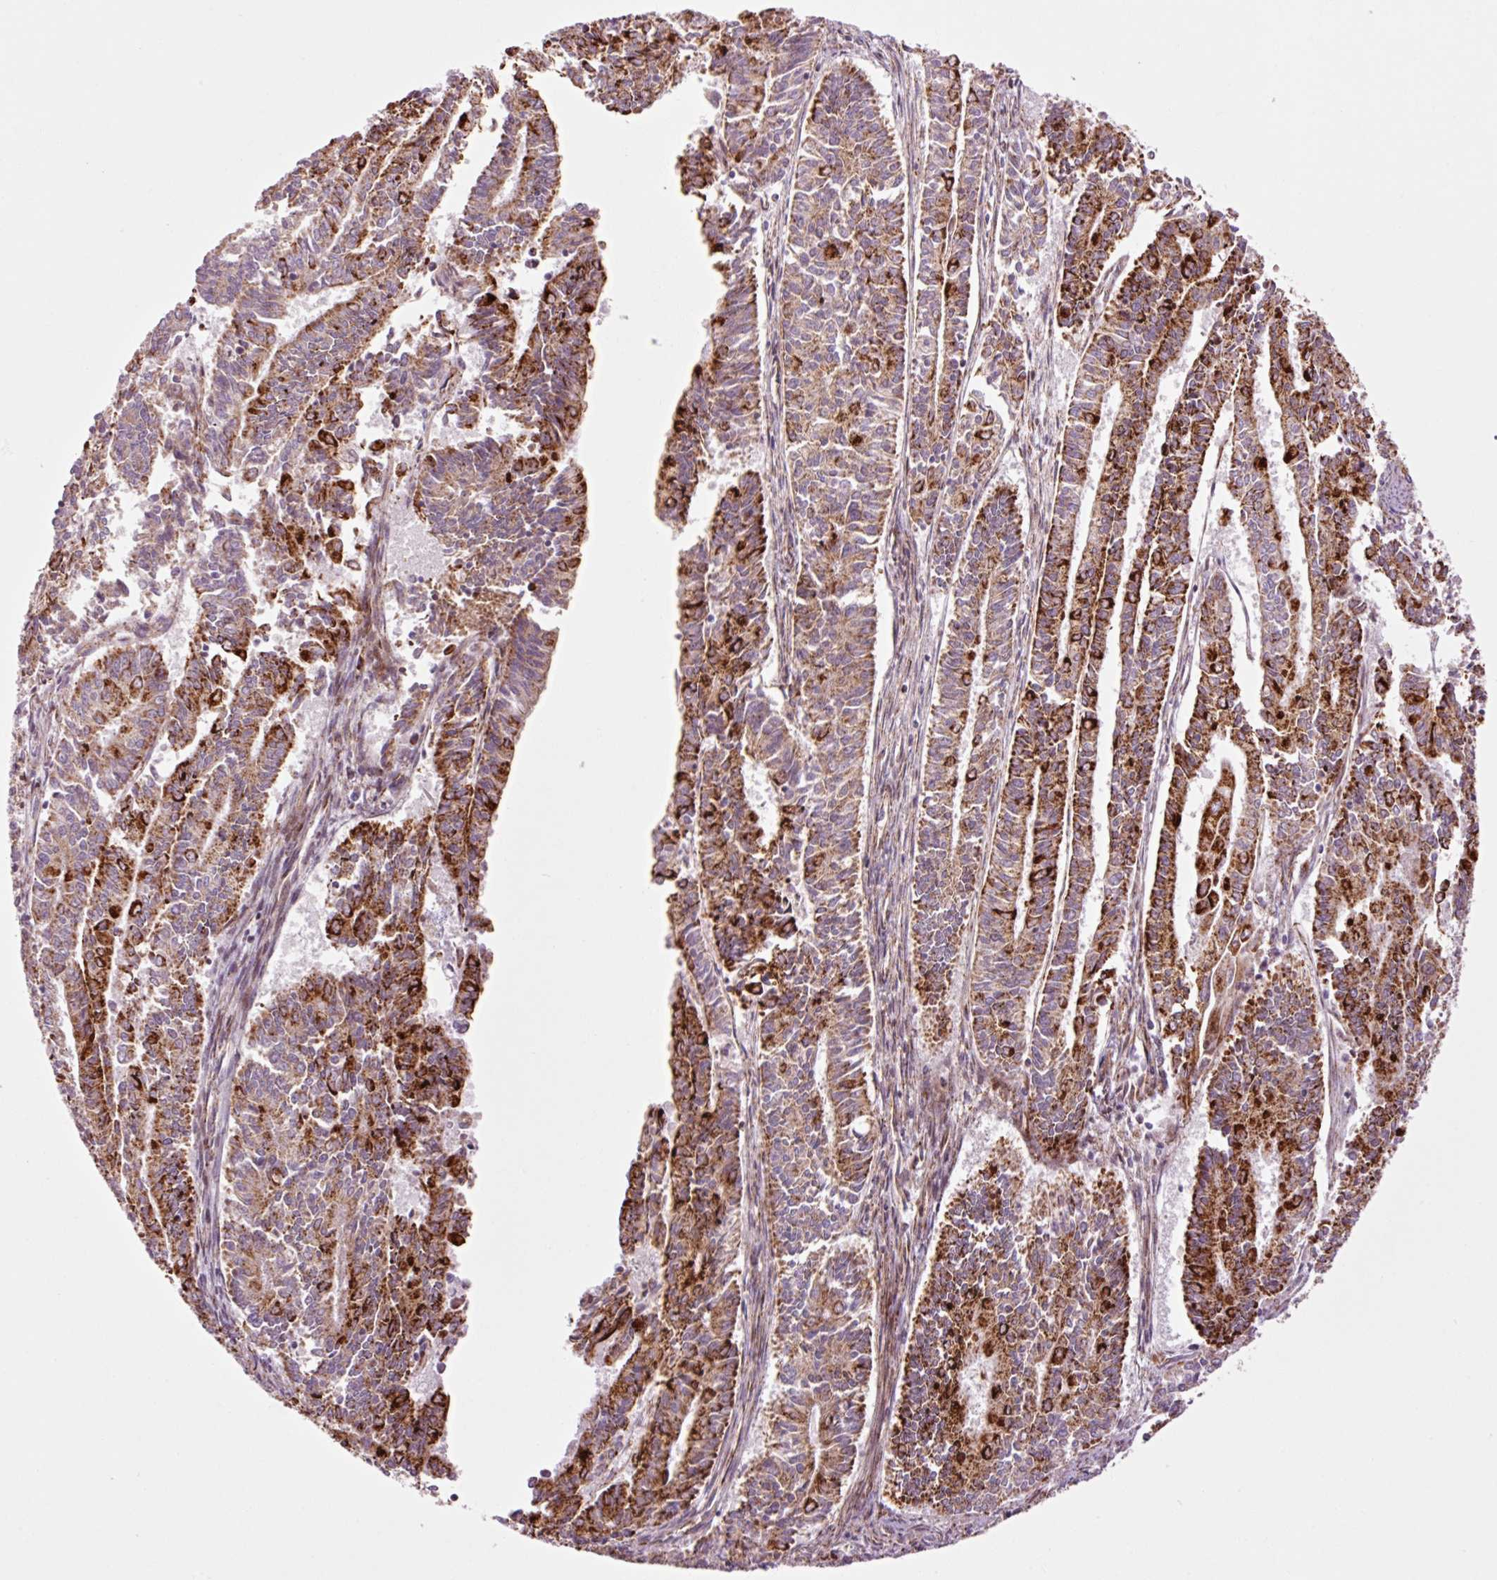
{"staining": {"intensity": "strong", "quantity": ">75%", "location": "cytoplasmic/membranous"}, "tissue": "endometrial cancer", "cell_type": "Tumor cells", "image_type": "cancer", "snomed": [{"axis": "morphology", "description": "Adenocarcinoma, NOS"}, {"axis": "topography", "description": "Endometrium"}], "caption": "Immunohistochemistry staining of endometrial cancer (adenocarcinoma), which displays high levels of strong cytoplasmic/membranous expression in approximately >75% of tumor cells indicating strong cytoplasmic/membranous protein positivity. The staining was performed using DAB (brown) for protein detection and nuclei were counterstained in hematoxylin (blue).", "gene": "ANKRD20A1", "patient": {"sex": "female", "age": 59}}